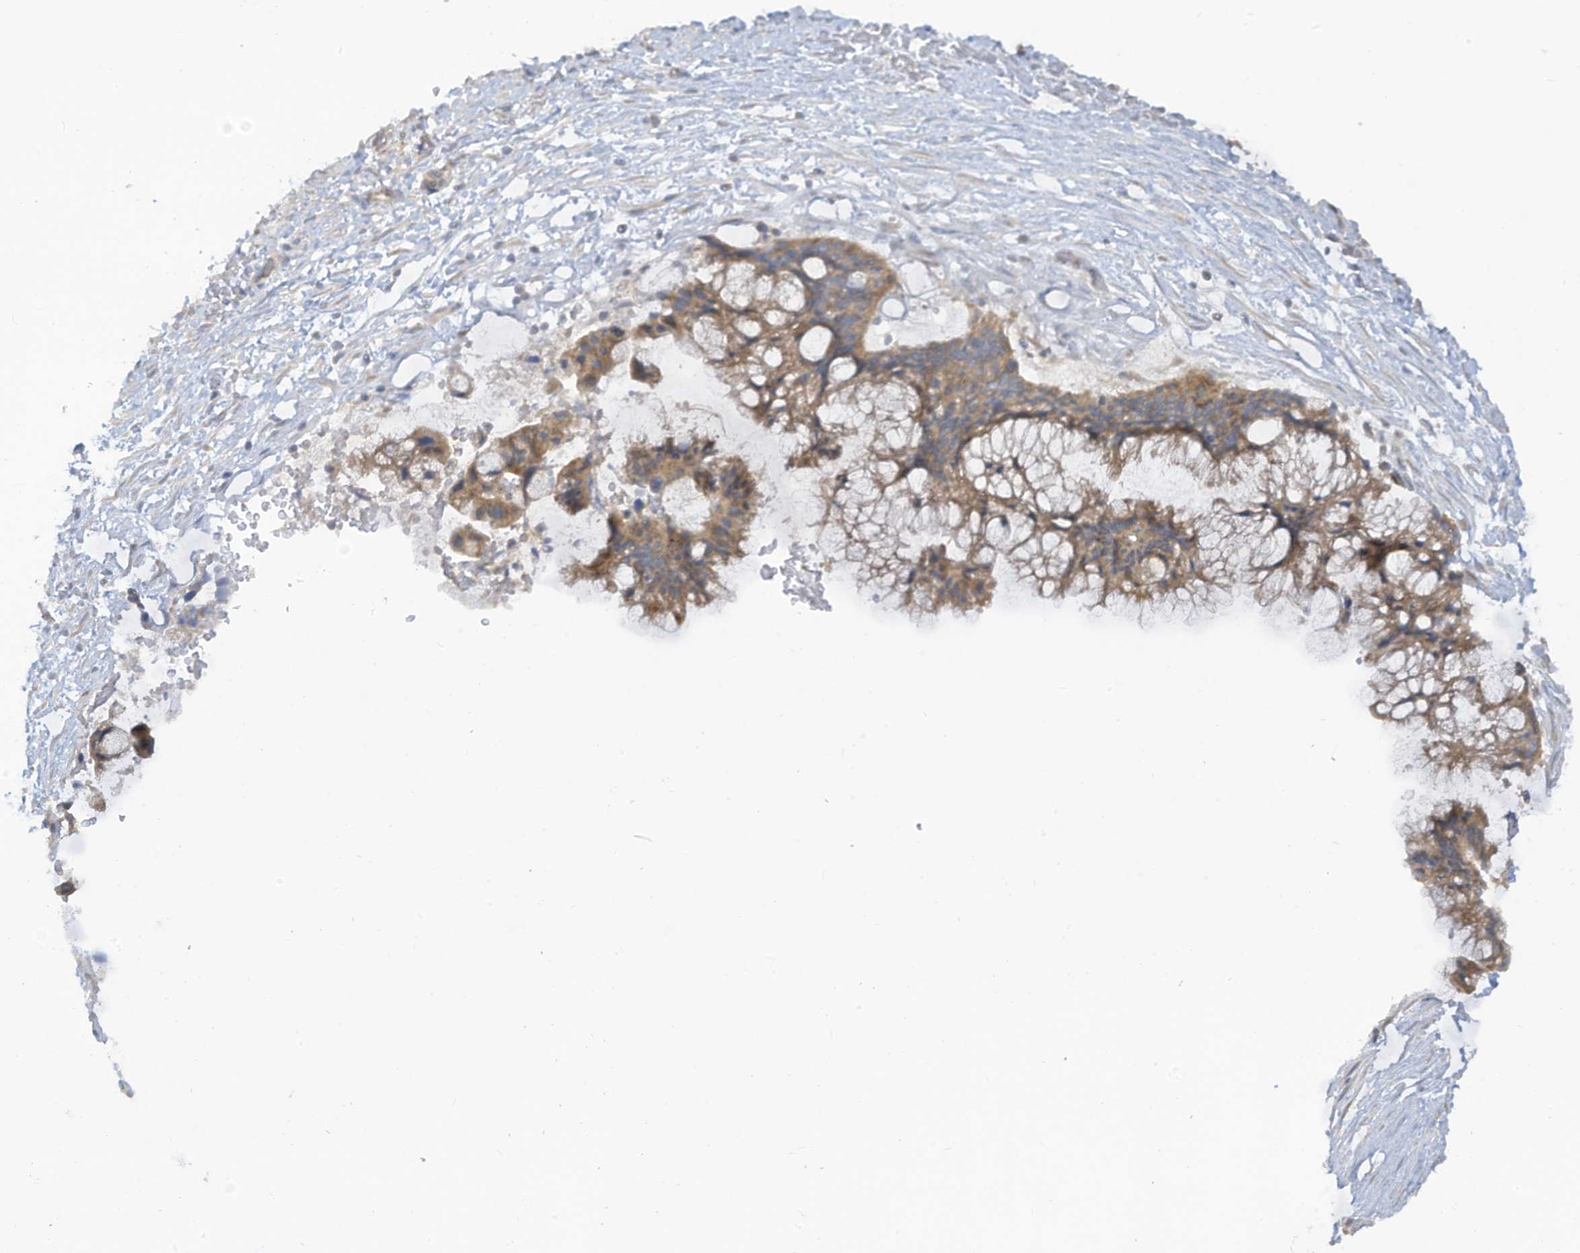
{"staining": {"intensity": "moderate", "quantity": ">75%", "location": "cytoplasmic/membranous"}, "tissue": "ovarian cancer", "cell_type": "Tumor cells", "image_type": "cancer", "snomed": [{"axis": "morphology", "description": "Cystadenocarcinoma, mucinous, NOS"}, {"axis": "topography", "description": "Ovary"}], "caption": "There is medium levels of moderate cytoplasmic/membranous expression in tumor cells of ovarian cancer (mucinous cystadenocarcinoma), as demonstrated by immunohistochemical staining (brown color).", "gene": "LRRN2", "patient": {"sex": "female", "age": 37}}